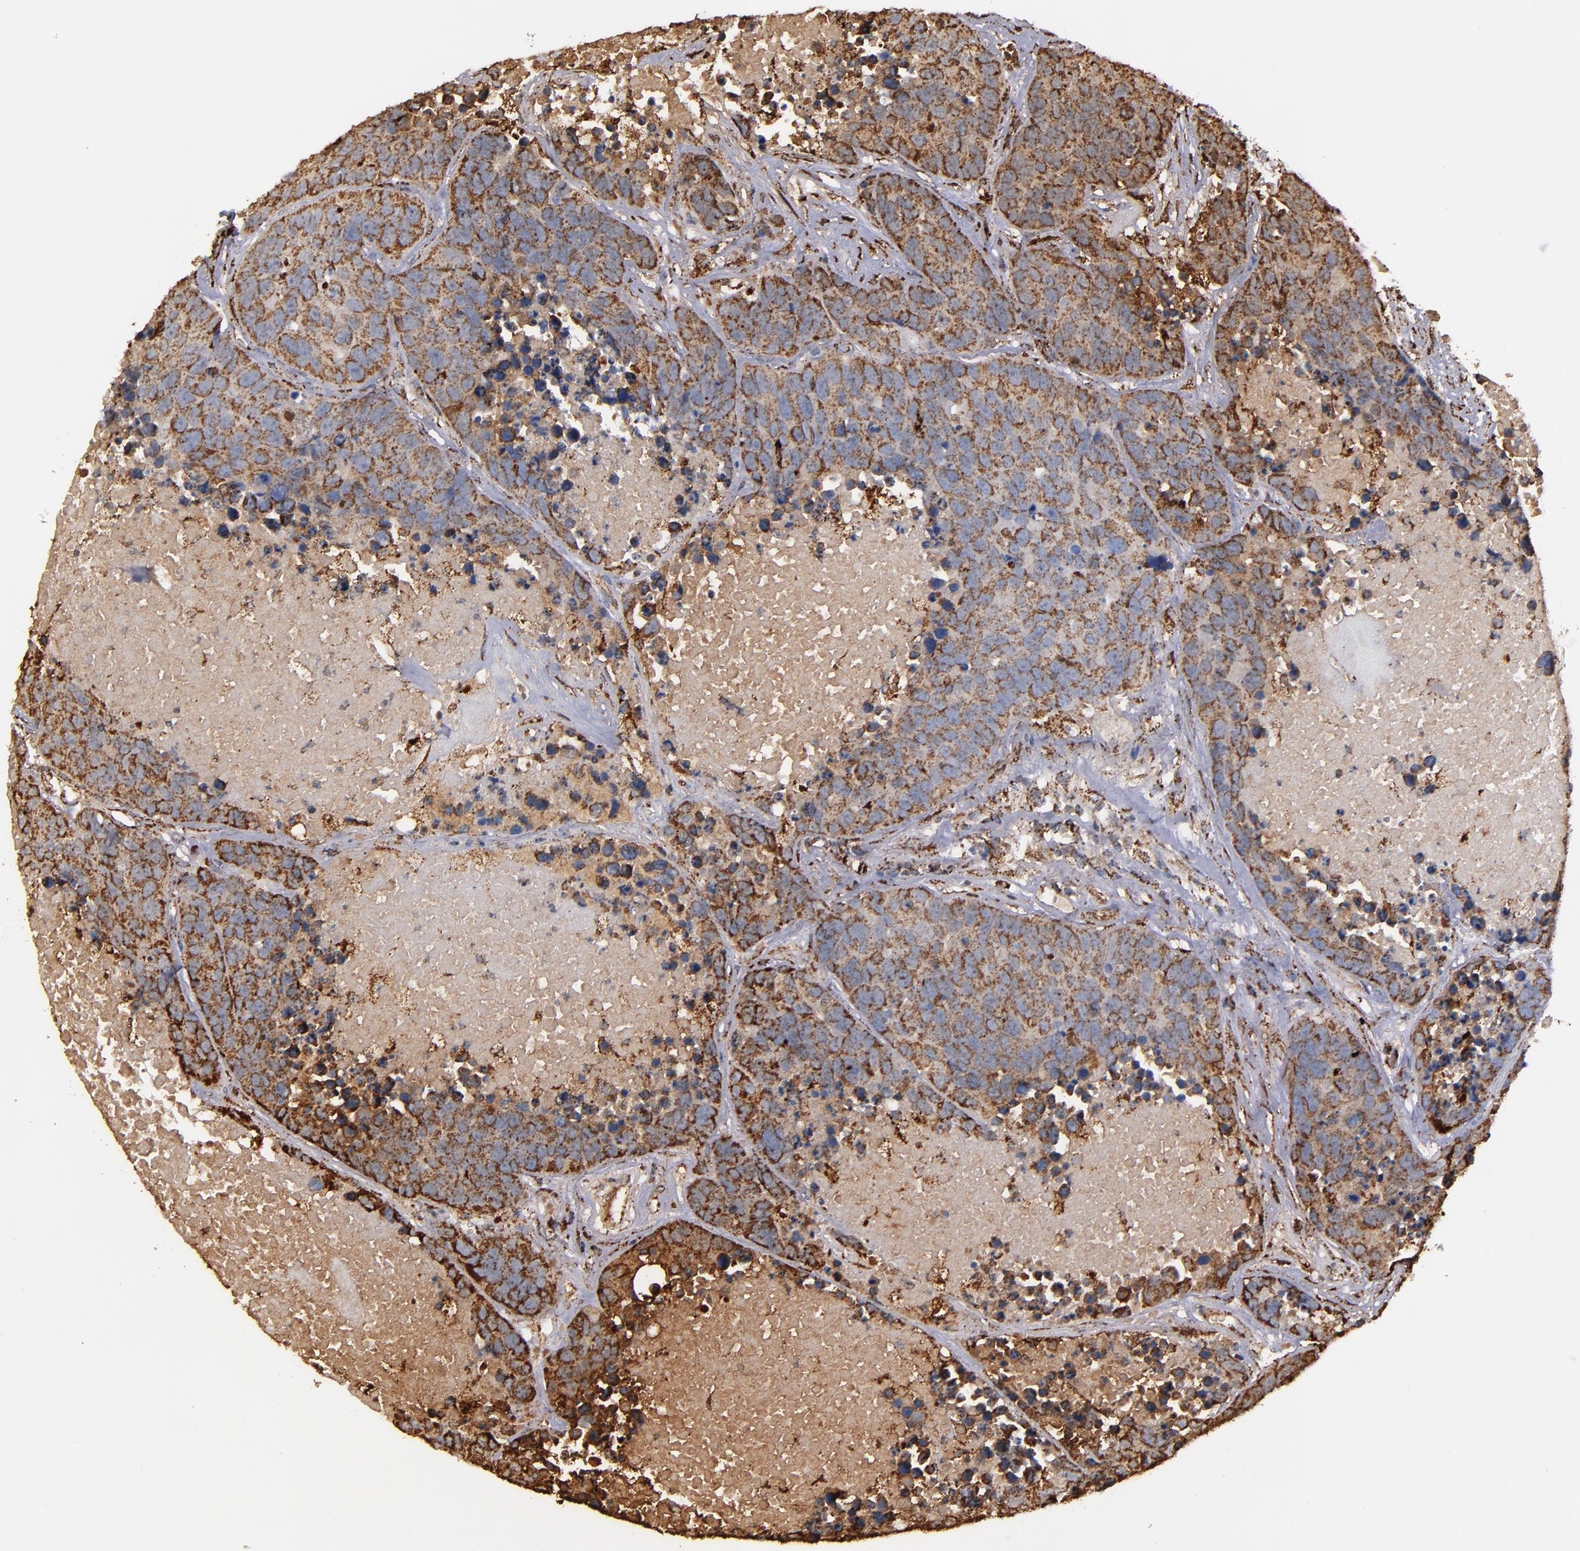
{"staining": {"intensity": "moderate", "quantity": ">75%", "location": "cytoplasmic/membranous"}, "tissue": "carcinoid", "cell_type": "Tumor cells", "image_type": "cancer", "snomed": [{"axis": "morphology", "description": "Carcinoid, malignant, NOS"}, {"axis": "topography", "description": "Lung"}], "caption": "Carcinoid stained for a protein exhibits moderate cytoplasmic/membranous positivity in tumor cells. (Stains: DAB (3,3'-diaminobenzidine) in brown, nuclei in blue, Microscopy: brightfield microscopy at high magnification).", "gene": "SOD2", "patient": {"sex": "male", "age": 60}}